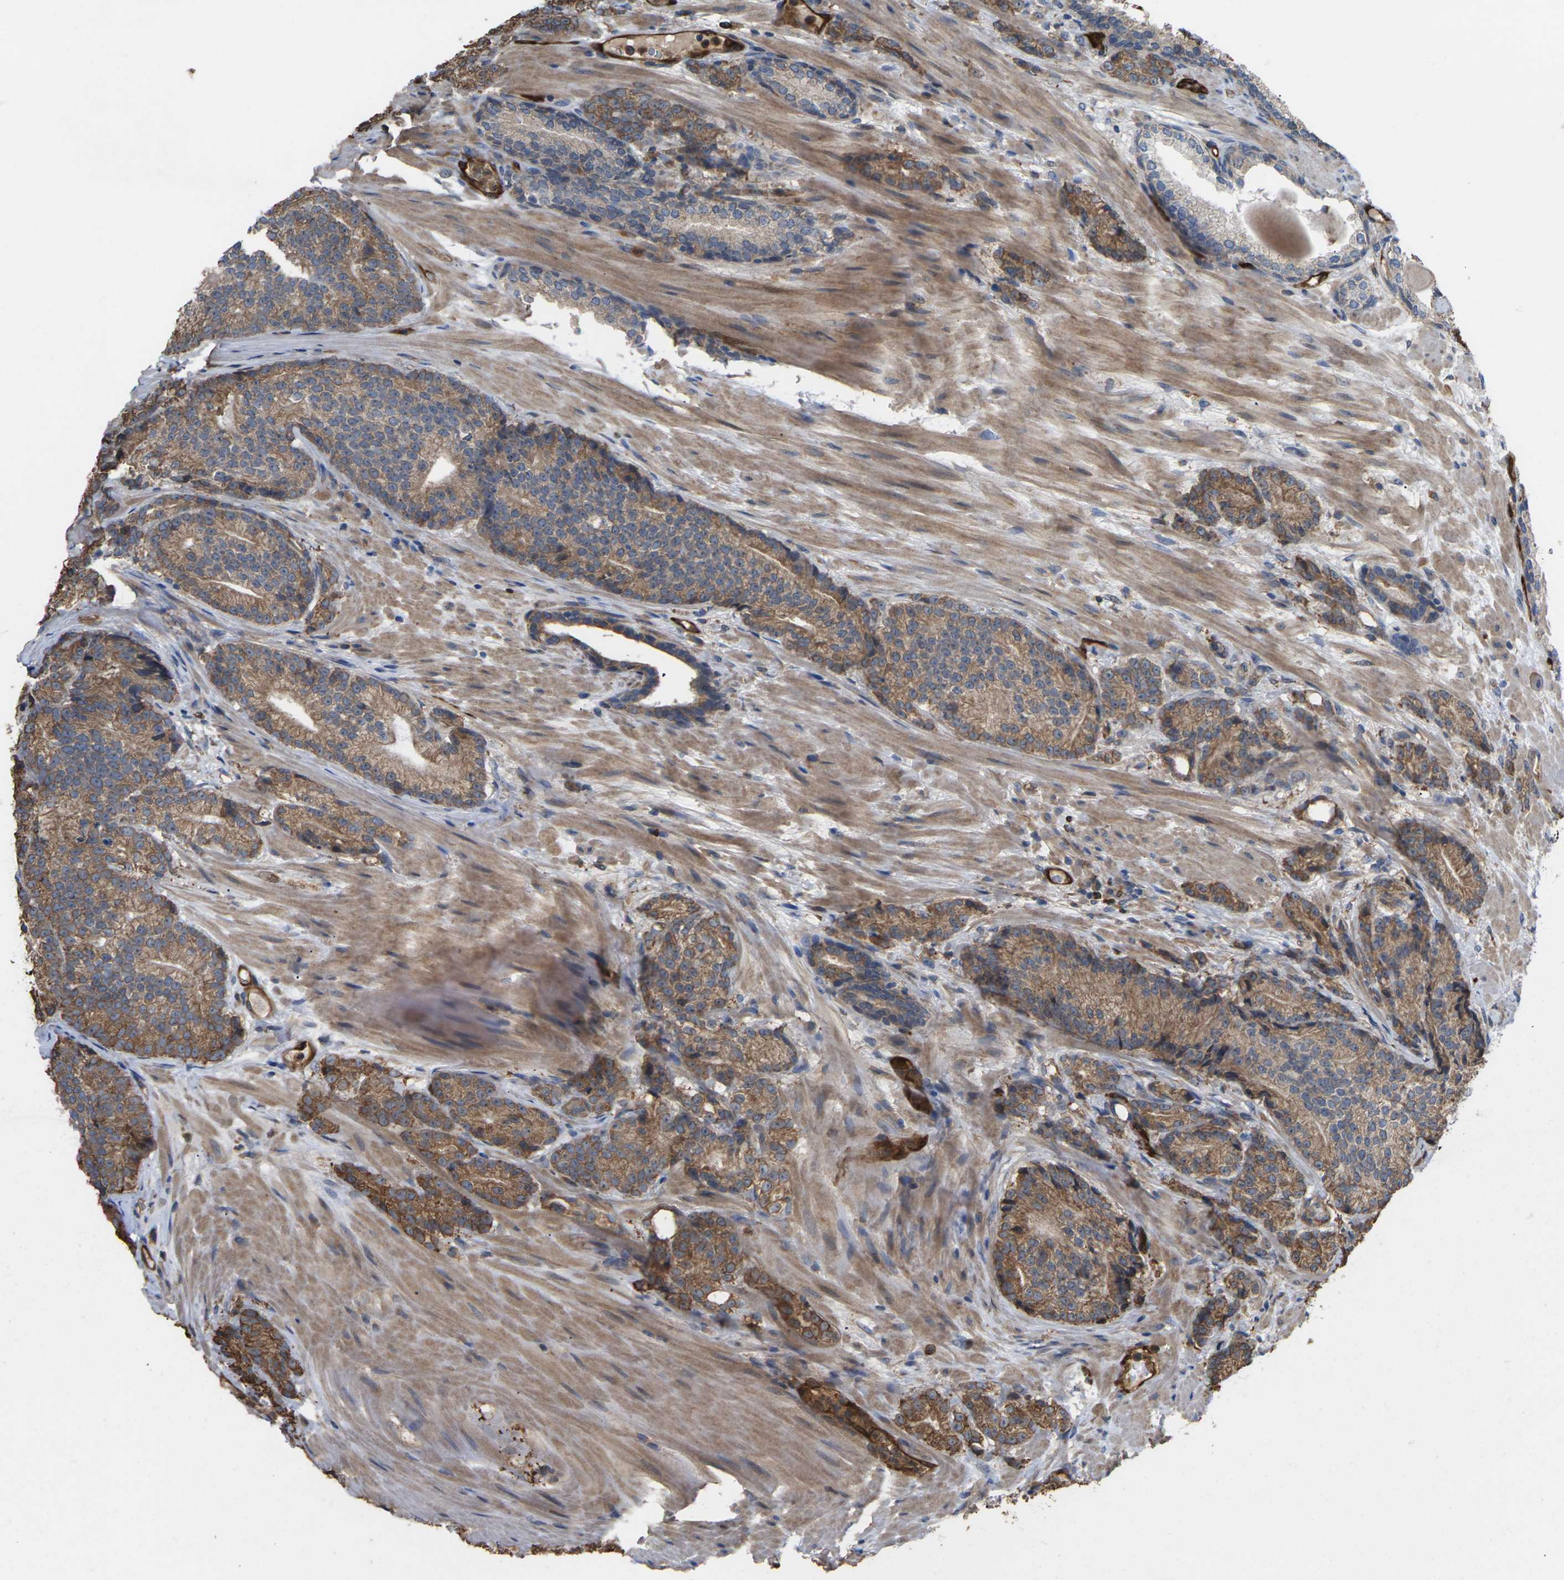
{"staining": {"intensity": "moderate", "quantity": ">75%", "location": "cytoplasmic/membranous"}, "tissue": "prostate cancer", "cell_type": "Tumor cells", "image_type": "cancer", "snomed": [{"axis": "morphology", "description": "Adenocarcinoma, High grade"}, {"axis": "topography", "description": "Prostate"}], "caption": "Protein expression analysis of human prostate cancer (high-grade adenocarcinoma) reveals moderate cytoplasmic/membranous staining in approximately >75% of tumor cells.", "gene": "TIAM1", "patient": {"sex": "male", "age": 61}}